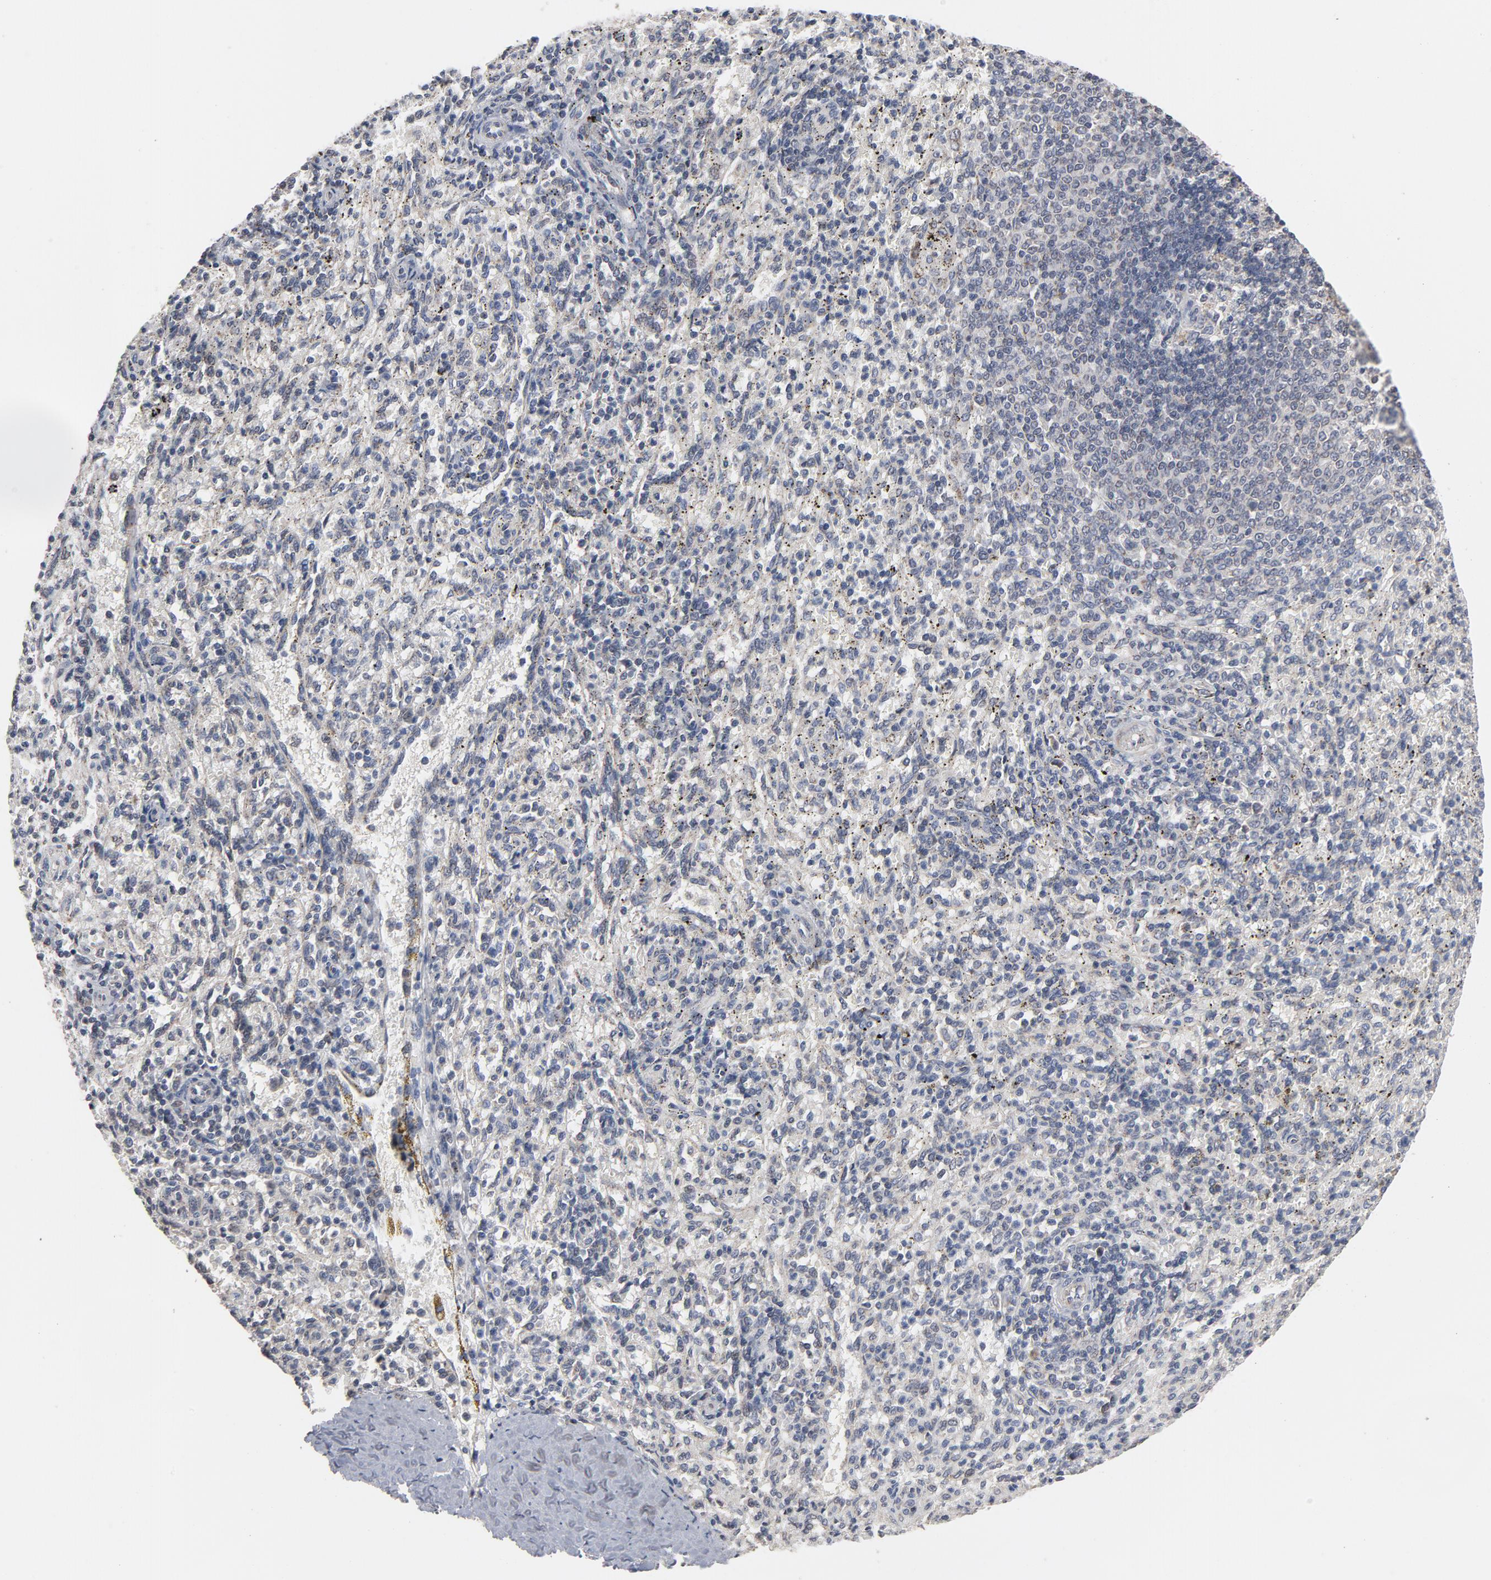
{"staining": {"intensity": "negative", "quantity": "none", "location": "none"}, "tissue": "spleen", "cell_type": "Cells in red pulp", "image_type": "normal", "snomed": [{"axis": "morphology", "description": "Normal tissue, NOS"}, {"axis": "topography", "description": "Spleen"}], "caption": "Cells in red pulp are negative for brown protein staining in benign spleen.", "gene": "PPP1R1B", "patient": {"sex": "female", "age": 10}}